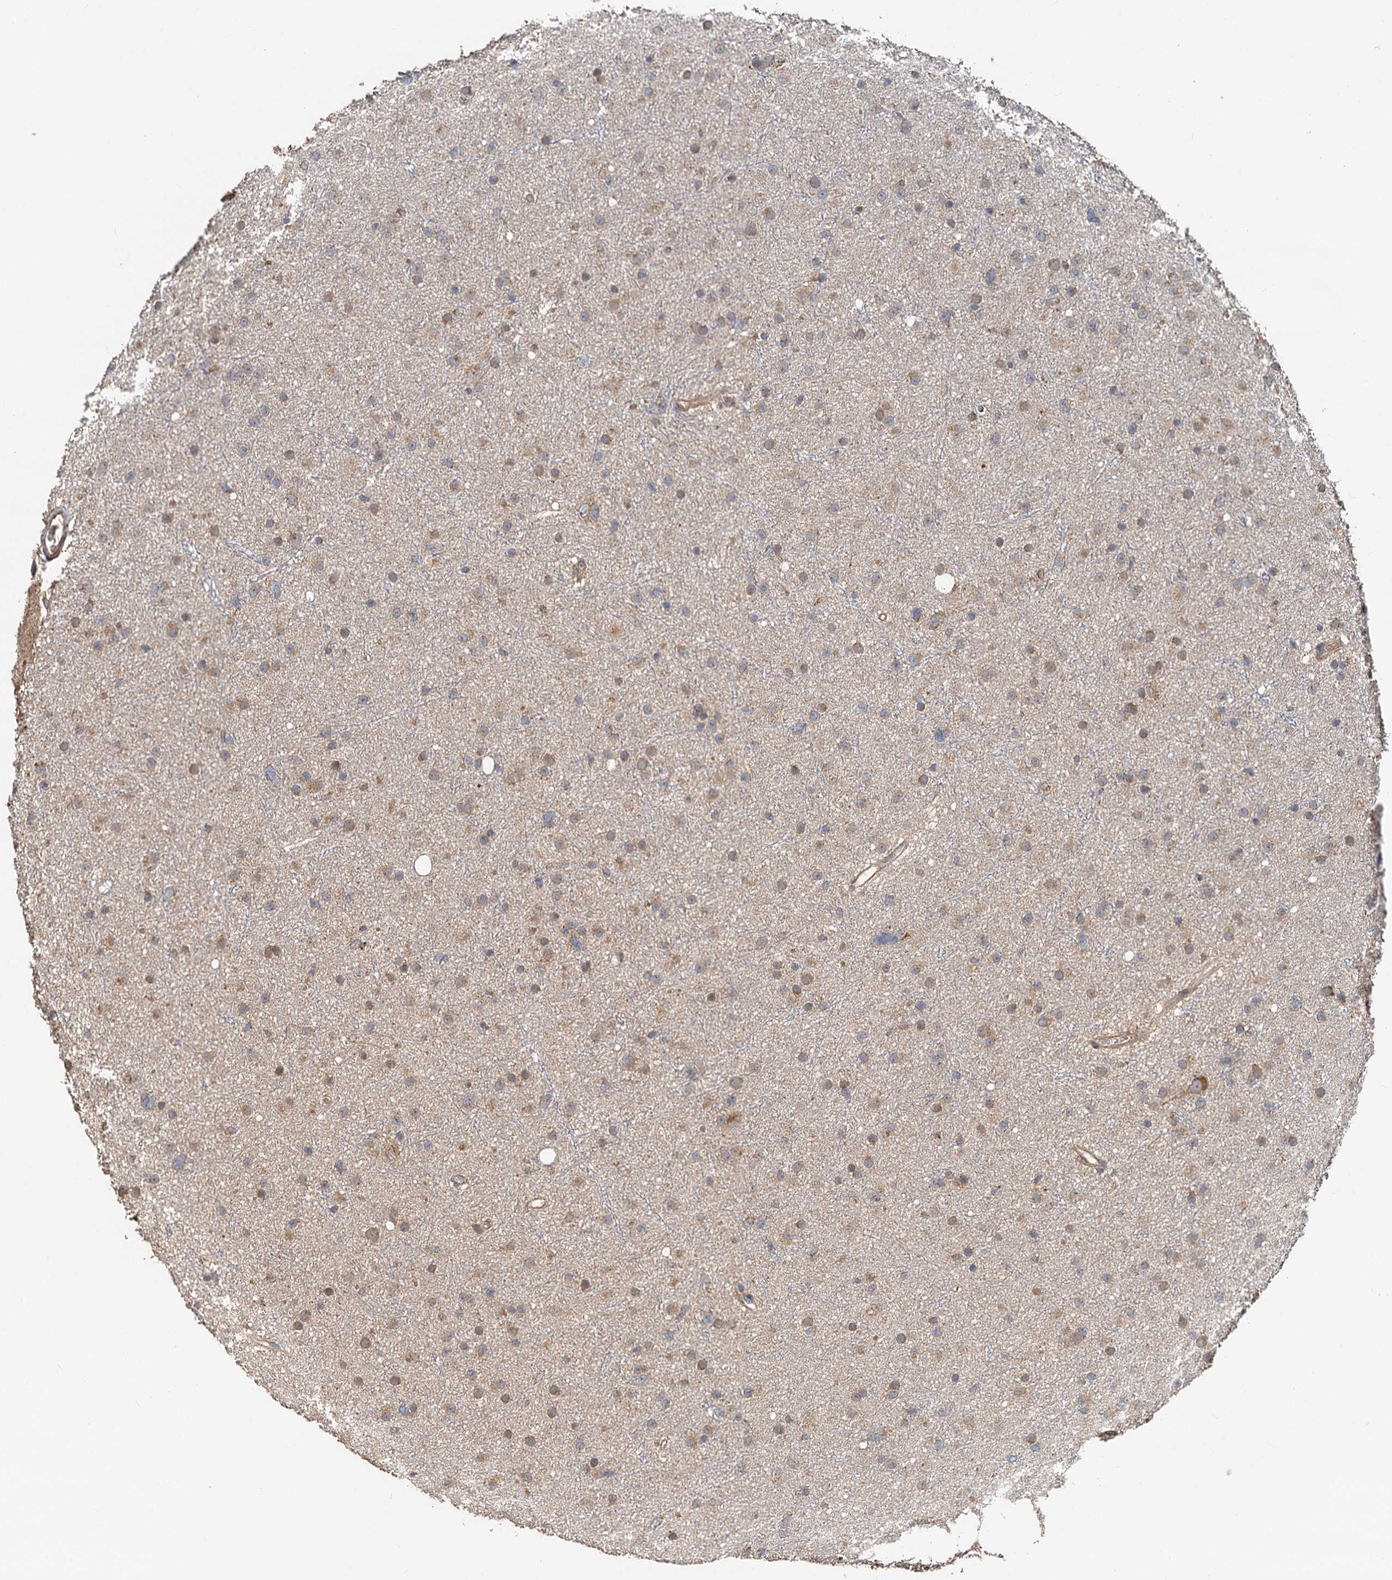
{"staining": {"intensity": "weak", "quantity": "25%-75%", "location": "cytoplasmic/membranous"}, "tissue": "glioma", "cell_type": "Tumor cells", "image_type": "cancer", "snomed": [{"axis": "morphology", "description": "Glioma, malignant, Low grade"}, {"axis": "topography", "description": "Cerebral cortex"}], "caption": "Human glioma stained for a protein (brown) displays weak cytoplasmic/membranous positive expression in approximately 25%-75% of tumor cells.", "gene": "HYI", "patient": {"sex": "female", "age": 39}}